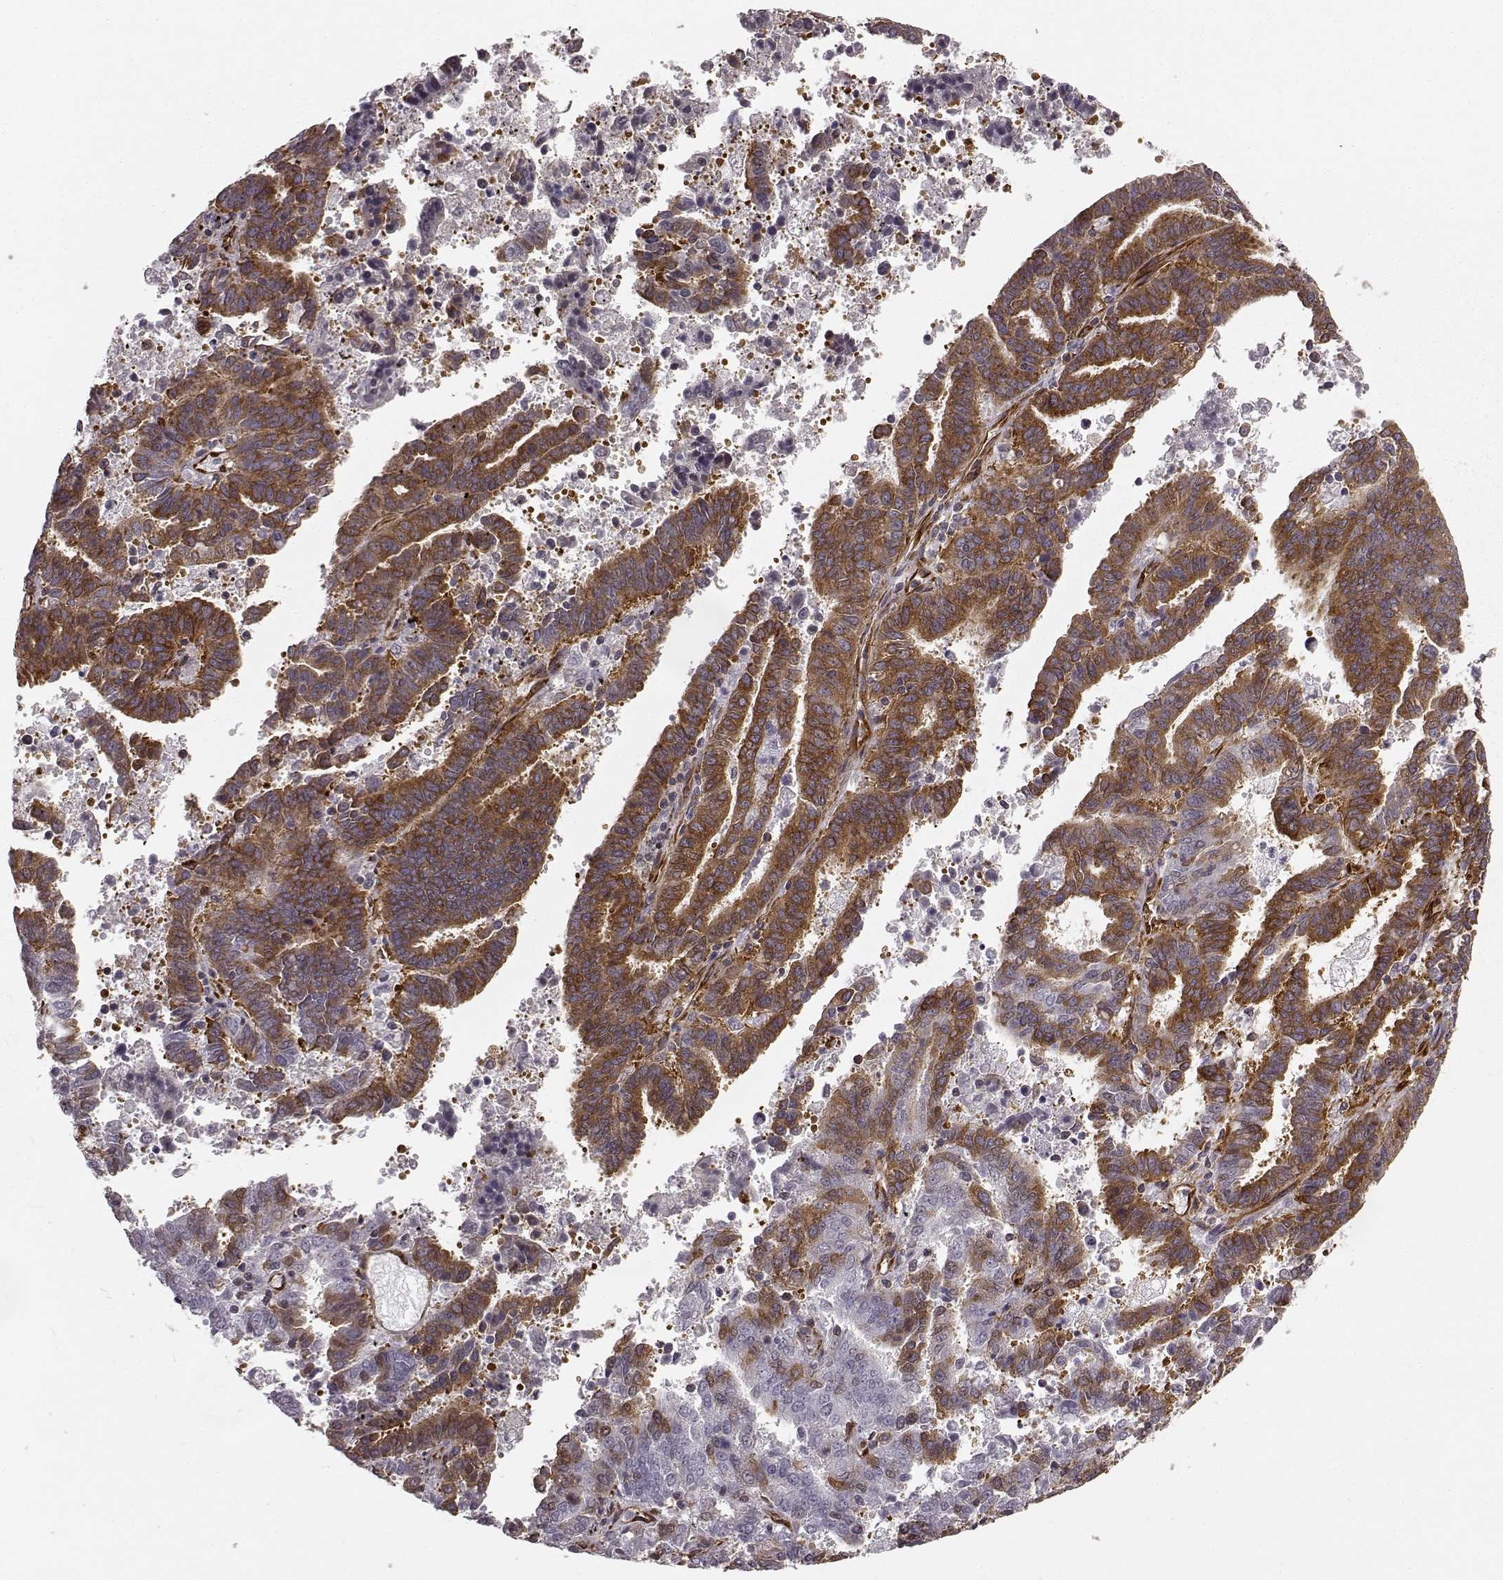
{"staining": {"intensity": "strong", "quantity": ">75%", "location": "cytoplasmic/membranous"}, "tissue": "endometrial cancer", "cell_type": "Tumor cells", "image_type": "cancer", "snomed": [{"axis": "morphology", "description": "Adenocarcinoma, NOS"}, {"axis": "topography", "description": "Uterus"}], "caption": "High-magnification brightfield microscopy of endometrial cancer stained with DAB (3,3'-diaminobenzidine) (brown) and counterstained with hematoxylin (blue). tumor cells exhibit strong cytoplasmic/membranous positivity is seen in approximately>75% of cells.", "gene": "TMEM14A", "patient": {"sex": "female", "age": 83}}